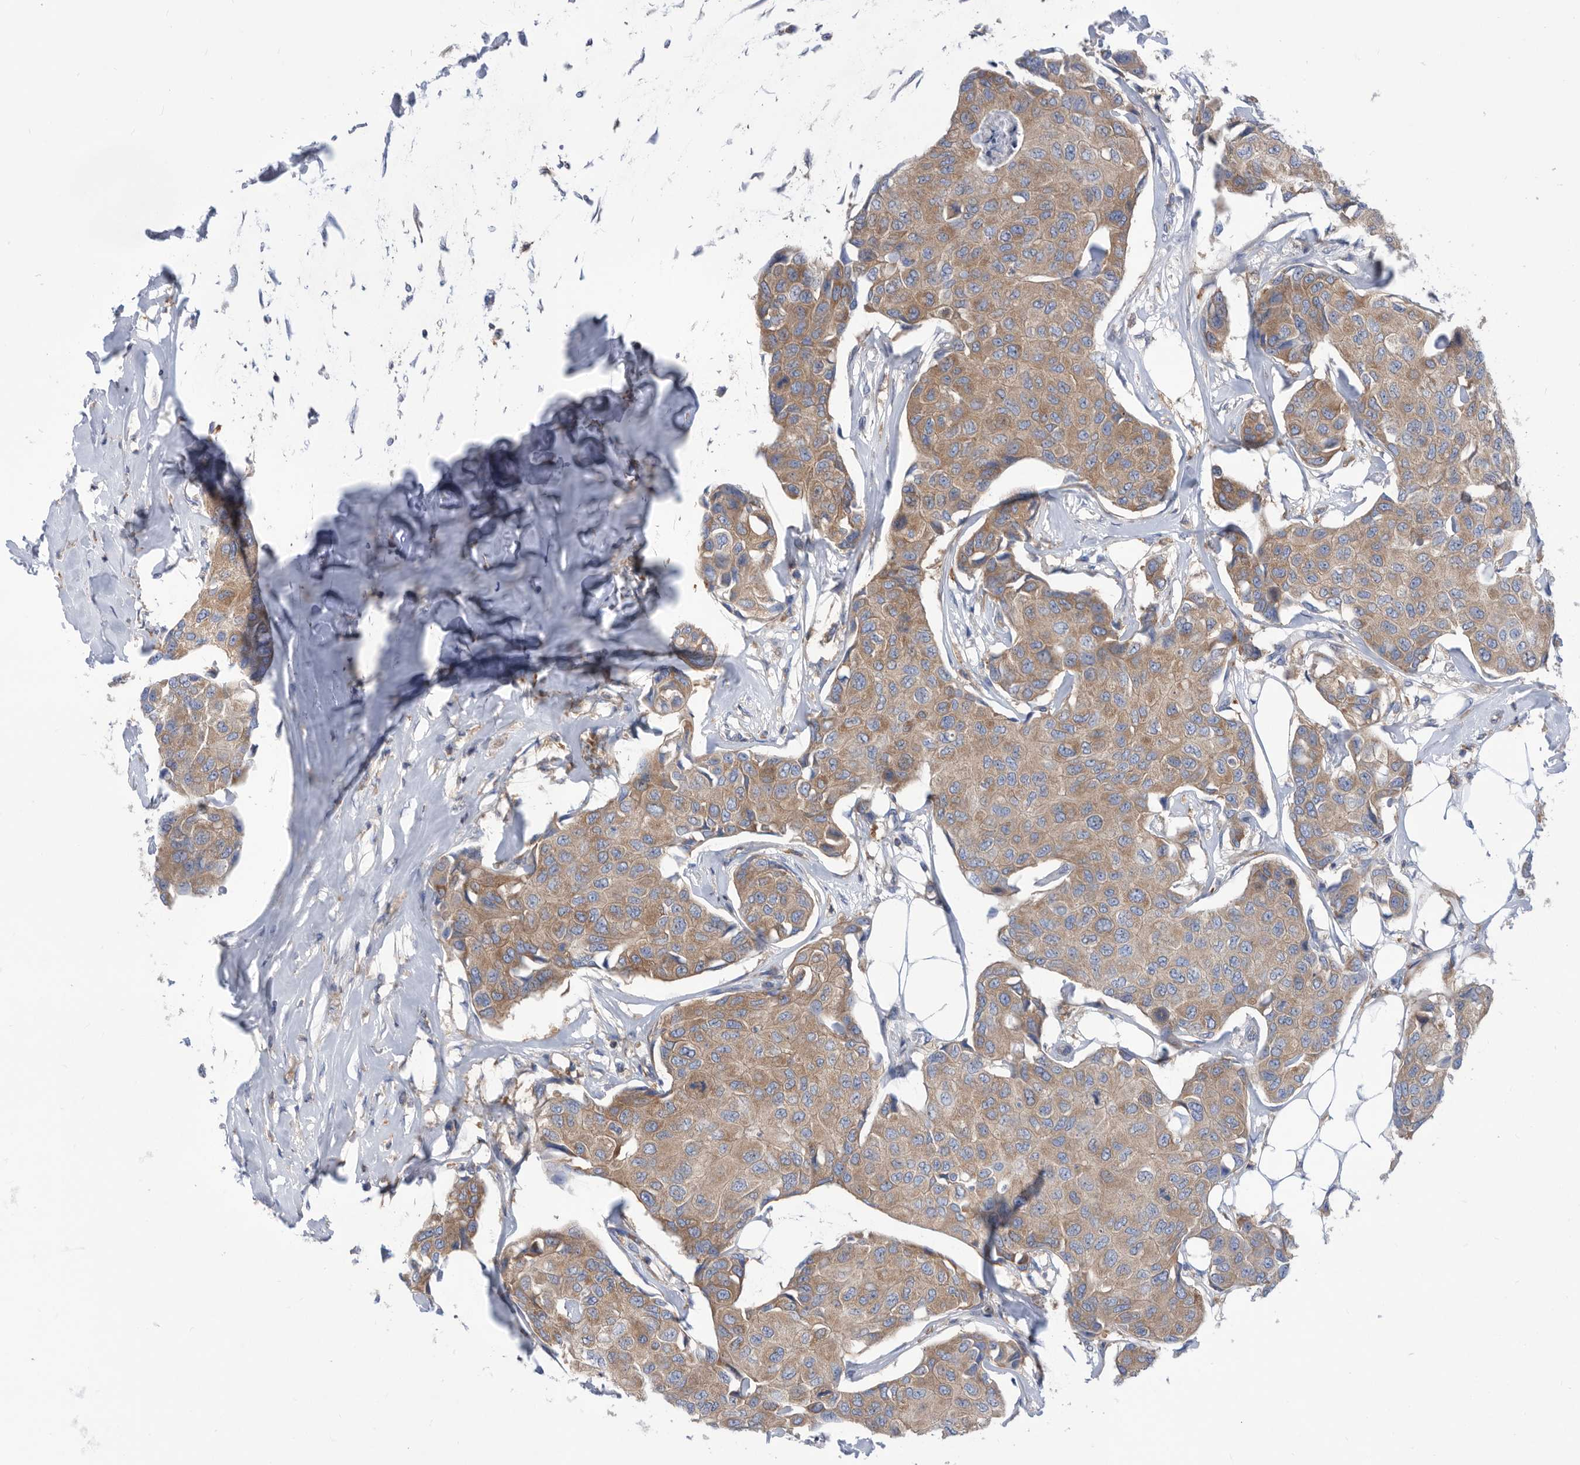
{"staining": {"intensity": "weak", "quantity": ">75%", "location": "cytoplasmic/membranous"}, "tissue": "breast cancer", "cell_type": "Tumor cells", "image_type": "cancer", "snomed": [{"axis": "morphology", "description": "Duct carcinoma"}, {"axis": "topography", "description": "Breast"}], "caption": "Brown immunohistochemical staining in human breast cancer (infiltrating ductal carcinoma) shows weak cytoplasmic/membranous positivity in about >75% of tumor cells. Nuclei are stained in blue.", "gene": "SMG7", "patient": {"sex": "female", "age": 80}}